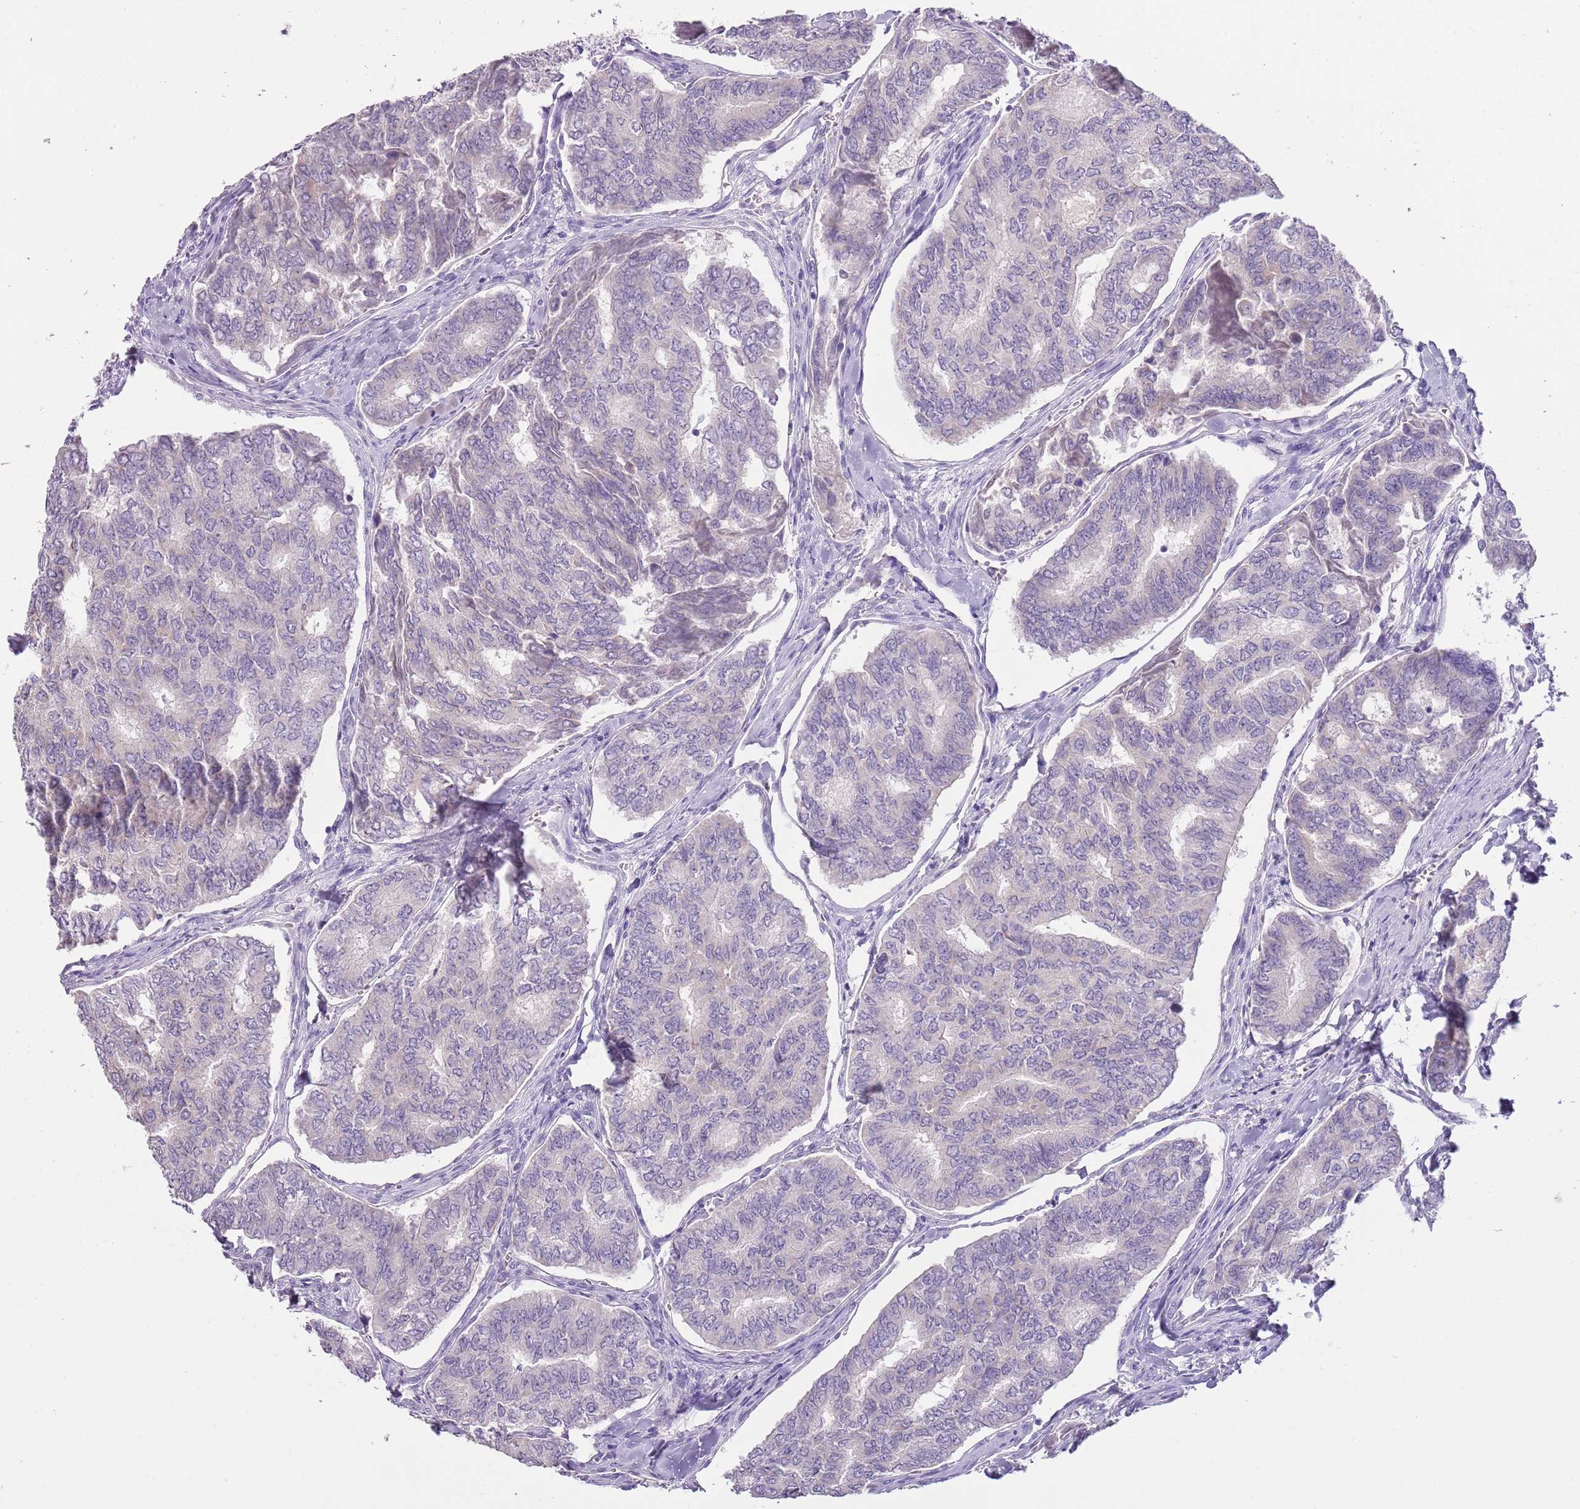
{"staining": {"intensity": "negative", "quantity": "none", "location": "none"}, "tissue": "thyroid cancer", "cell_type": "Tumor cells", "image_type": "cancer", "snomed": [{"axis": "morphology", "description": "Papillary adenocarcinoma, NOS"}, {"axis": "topography", "description": "Thyroid gland"}], "caption": "DAB (3,3'-diaminobenzidine) immunohistochemical staining of human thyroid cancer shows no significant staining in tumor cells.", "gene": "SLC35E3", "patient": {"sex": "female", "age": 35}}